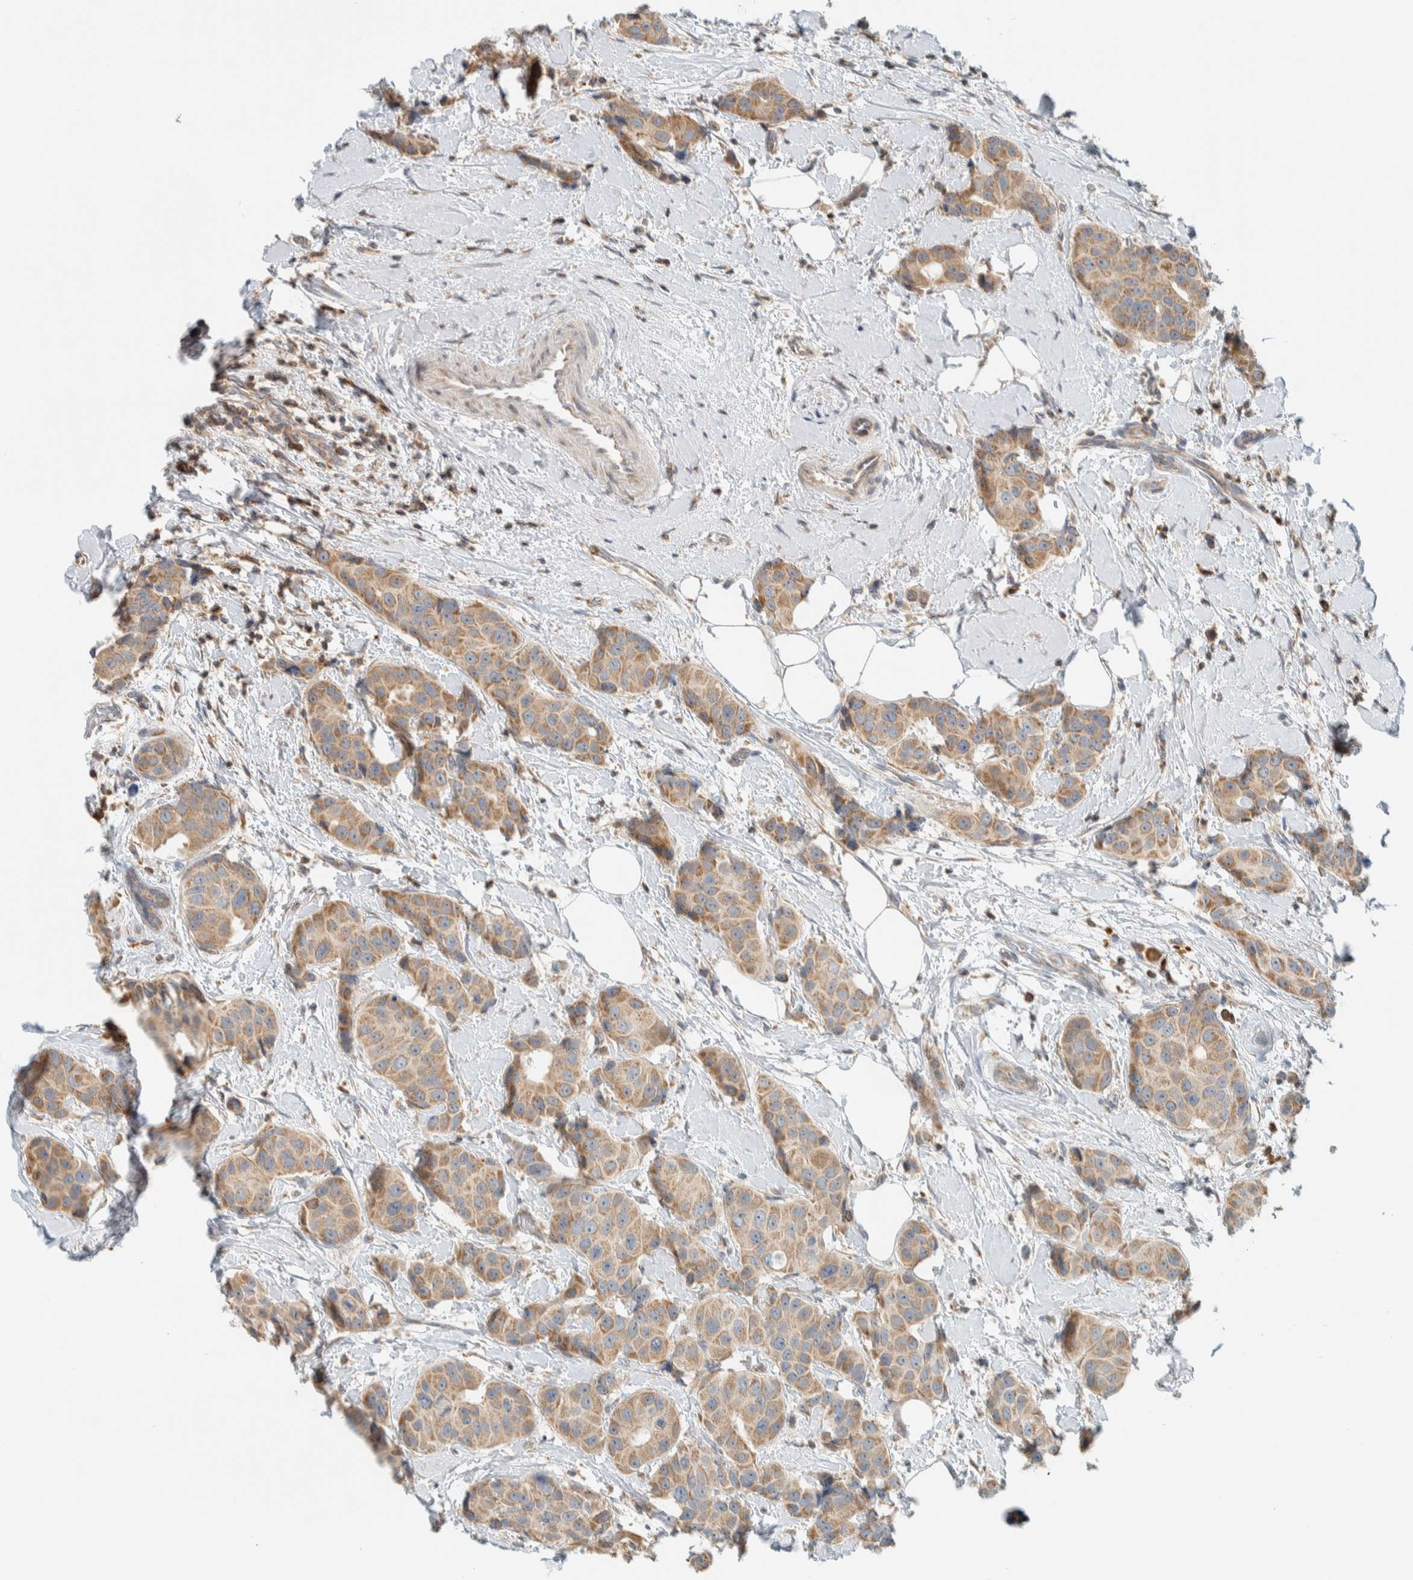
{"staining": {"intensity": "moderate", "quantity": ">75%", "location": "cytoplasmic/membranous"}, "tissue": "breast cancer", "cell_type": "Tumor cells", "image_type": "cancer", "snomed": [{"axis": "morphology", "description": "Normal tissue, NOS"}, {"axis": "morphology", "description": "Duct carcinoma"}, {"axis": "topography", "description": "Breast"}], "caption": "Breast cancer was stained to show a protein in brown. There is medium levels of moderate cytoplasmic/membranous staining in approximately >75% of tumor cells.", "gene": "CCDC57", "patient": {"sex": "female", "age": 39}}